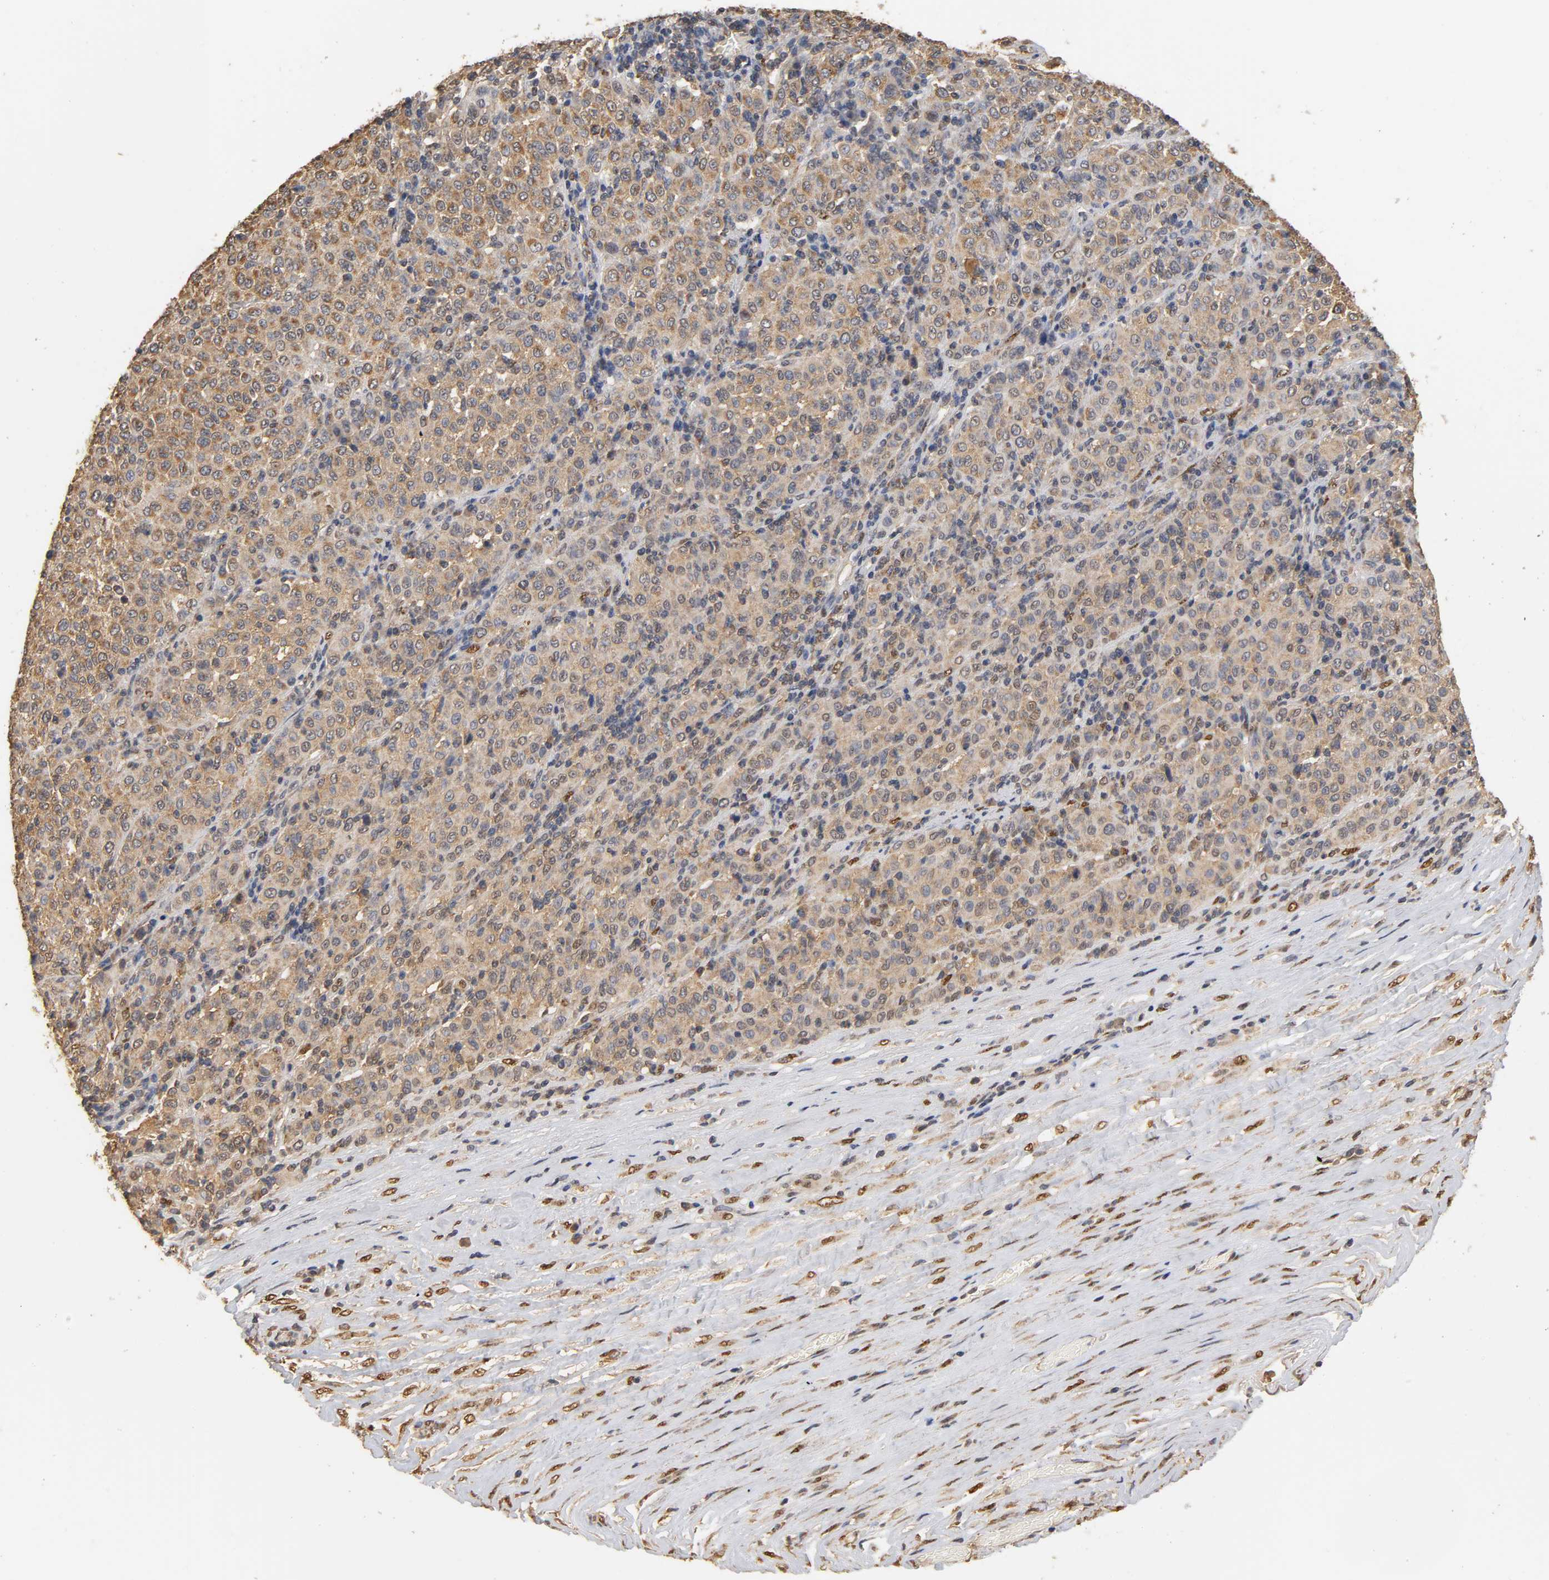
{"staining": {"intensity": "moderate", "quantity": ">75%", "location": "cytoplasmic/membranous"}, "tissue": "melanoma", "cell_type": "Tumor cells", "image_type": "cancer", "snomed": [{"axis": "morphology", "description": "Malignant melanoma, Metastatic site"}, {"axis": "topography", "description": "Pancreas"}], "caption": "This histopathology image demonstrates immunohistochemistry staining of human melanoma, with medium moderate cytoplasmic/membranous positivity in about >75% of tumor cells.", "gene": "PKN1", "patient": {"sex": "female", "age": 30}}